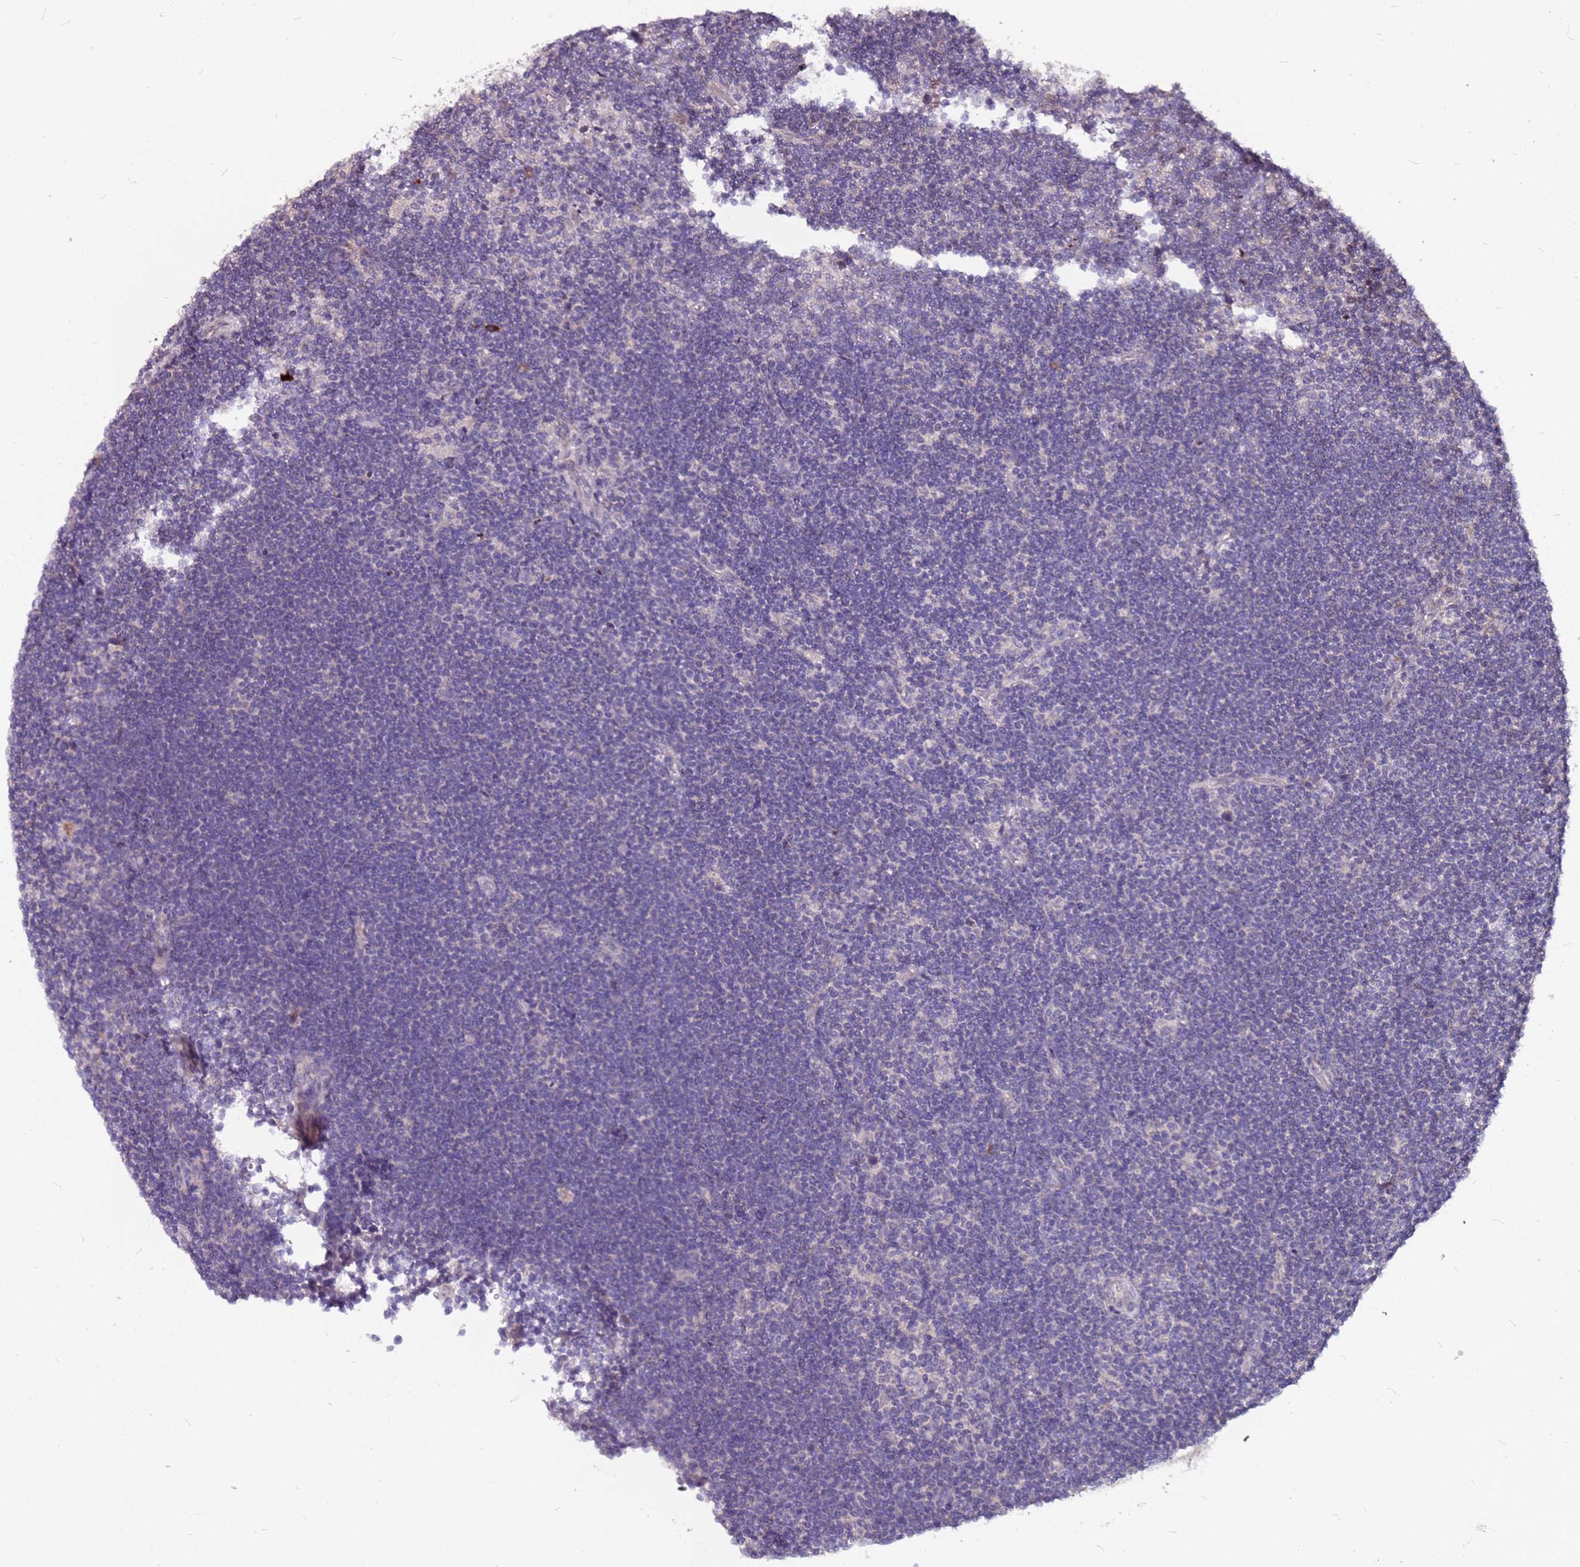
{"staining": {"intensity": "negative", "quantity": "none", "location": "none"}, "tissue": "lymphoma", "cell_type": "Tumor cells", "image_type": "cancer", "snomed": [{"axis": "morphology", "description": "Hodgkin's disease, NOS"}, {"axis": "topography", "description": "Lymph node"}], "caption": "DAB (3,3'-diaminobenzidine) immunohistochemical staining of human Hodgkin's disease demonstrates no significant expression in tumor cells. (Brightfield microscopy of DAB (3,3'-diaminobenzidine) IHC at high magnification).", "gene": "DCDC2C", "patient": {"sex": "female", "age": 57}}